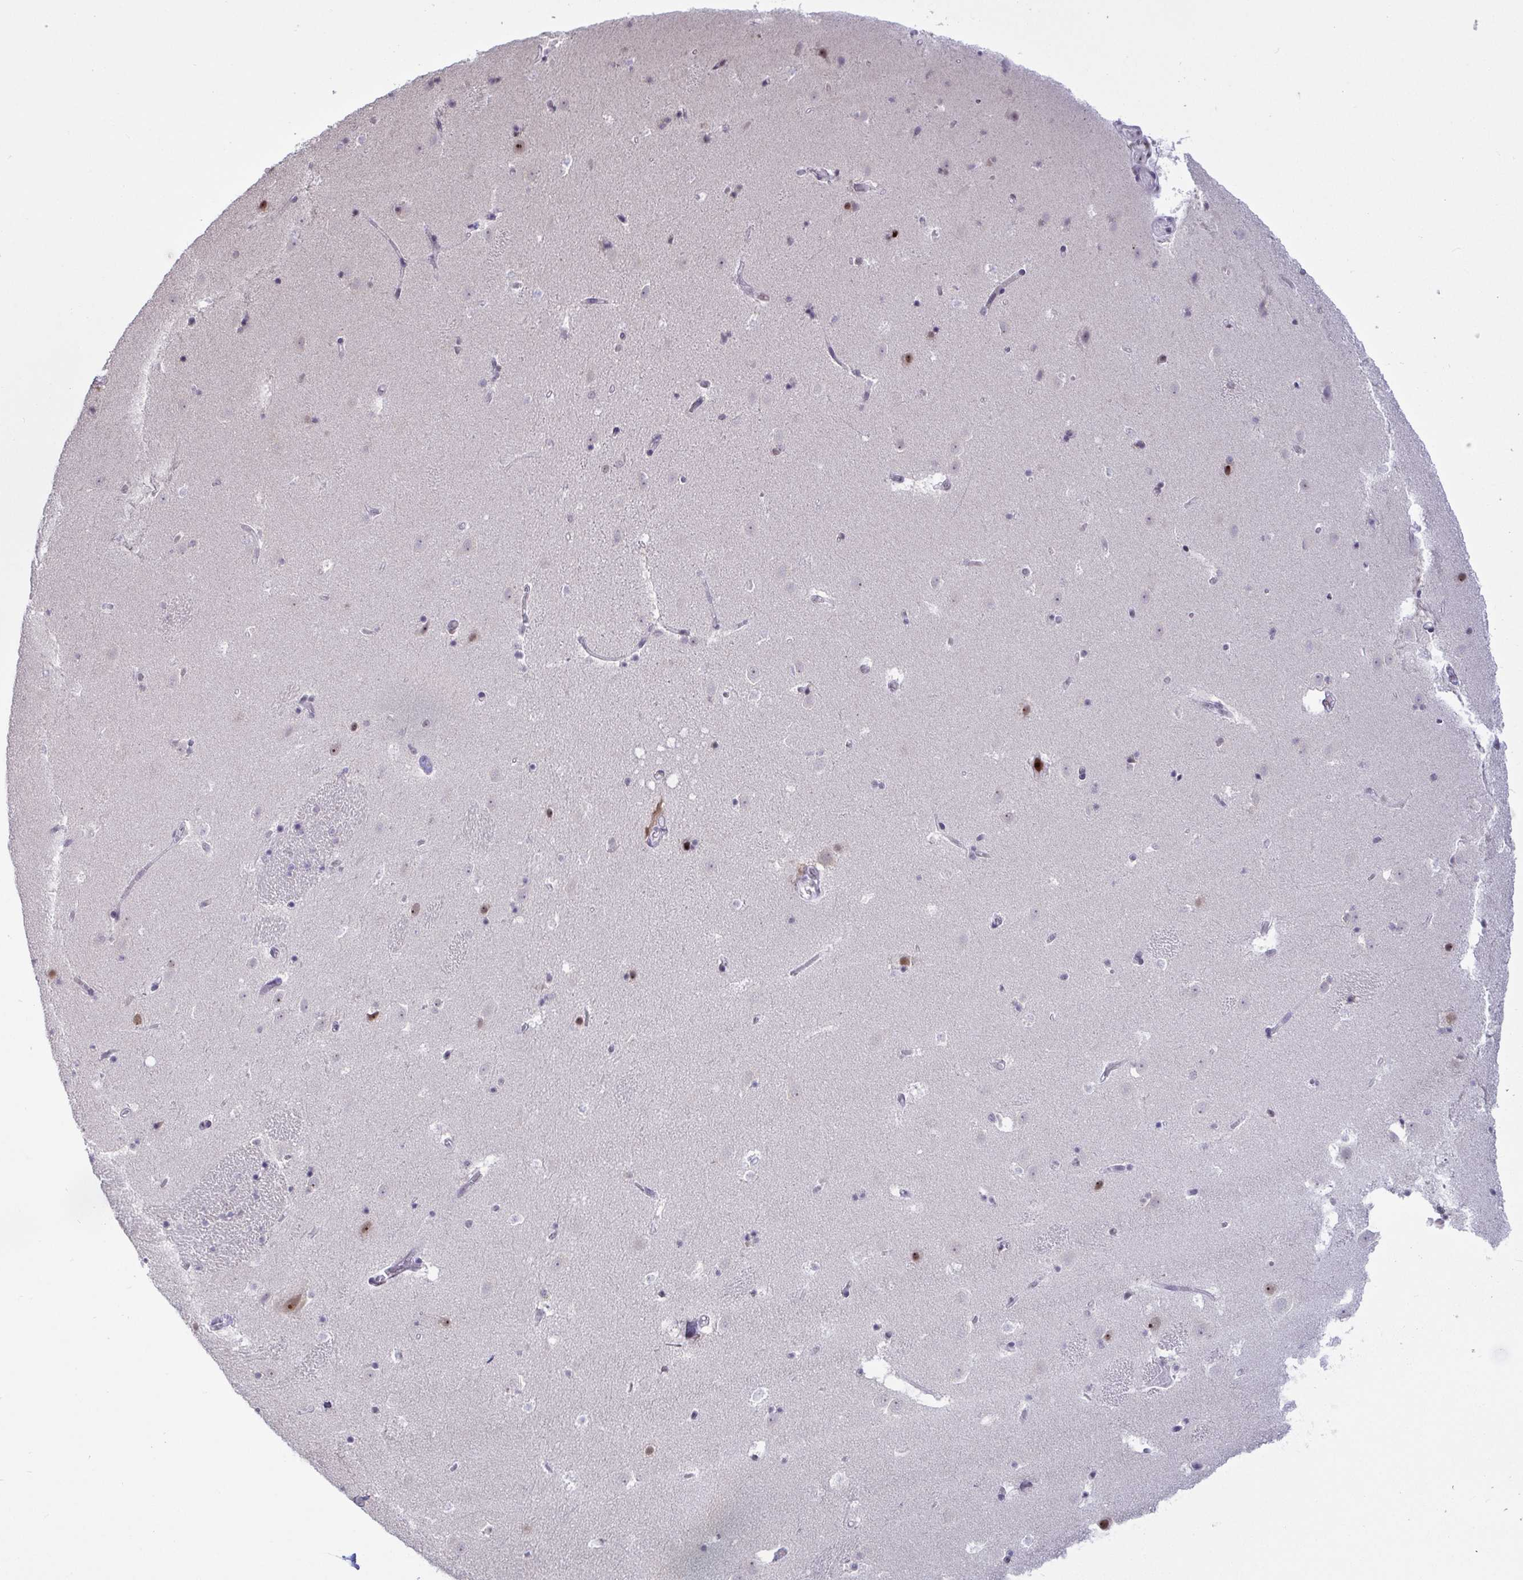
{"staining": {"intensity": "moderate", "quantity": "<25%", "location": "nuclear"}, "tissue": "caudate", "cell_type": "Glial cells", "image_type": "normal", "snomed": [{"axis": "morphology", "description": "Normal tissue, NOS"}, {"axis": "topography", "description": "Lateral ventricle wall"}], "caption": "This histopathology image shows benign caudate stained with immunohistochemistry to label a protein in brown. The nuclear of glial cells show moderate positivity for the protein. Nuclei are counter-stained blue.", "gene": "SUPT16H", "patient": {"sex": "male", "age": 37}}